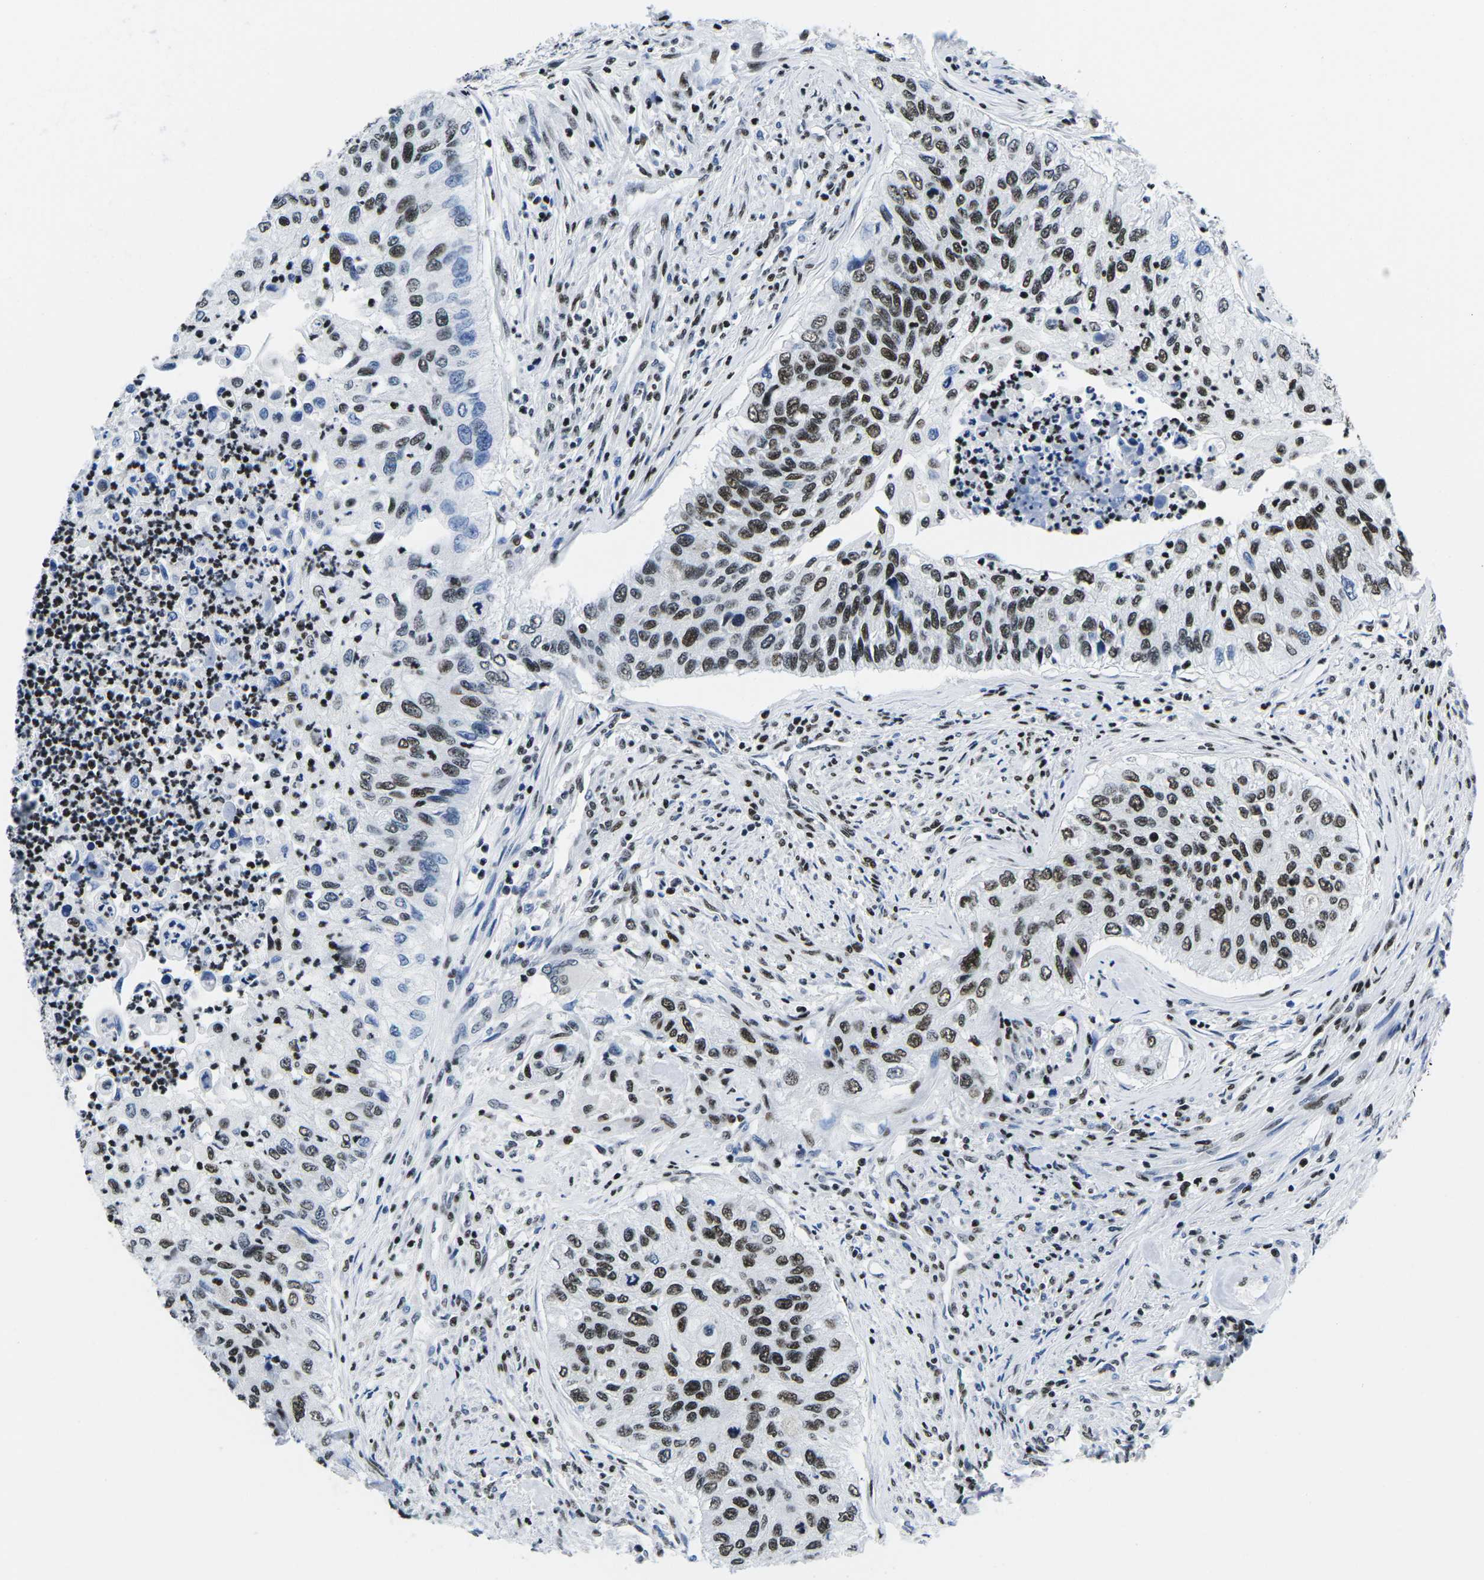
{"staining": {"intensity": "moderate", "quantity": ">75%", "location": "nuclear"}, "tissue": "urothelial cancer", "cell_type": "Tumor cells", "image_type": "cancer", "snomed": [{"axis": "morphology", "description": "Urothelial carcinoma, High grade"}, {"axis": "topography", "description": "Urinary bladder"}], "caption": "The histopathology image displays immunohistochemical staining of urothelial cancer. There is moderate nuclear positivity is seen in approximately >75% of tumor cells. (brown staining indicates protein expression, while blue staining denotes nuclei).", "gene": "ATF1", "patient": {"sex": "female", "age": 60}}